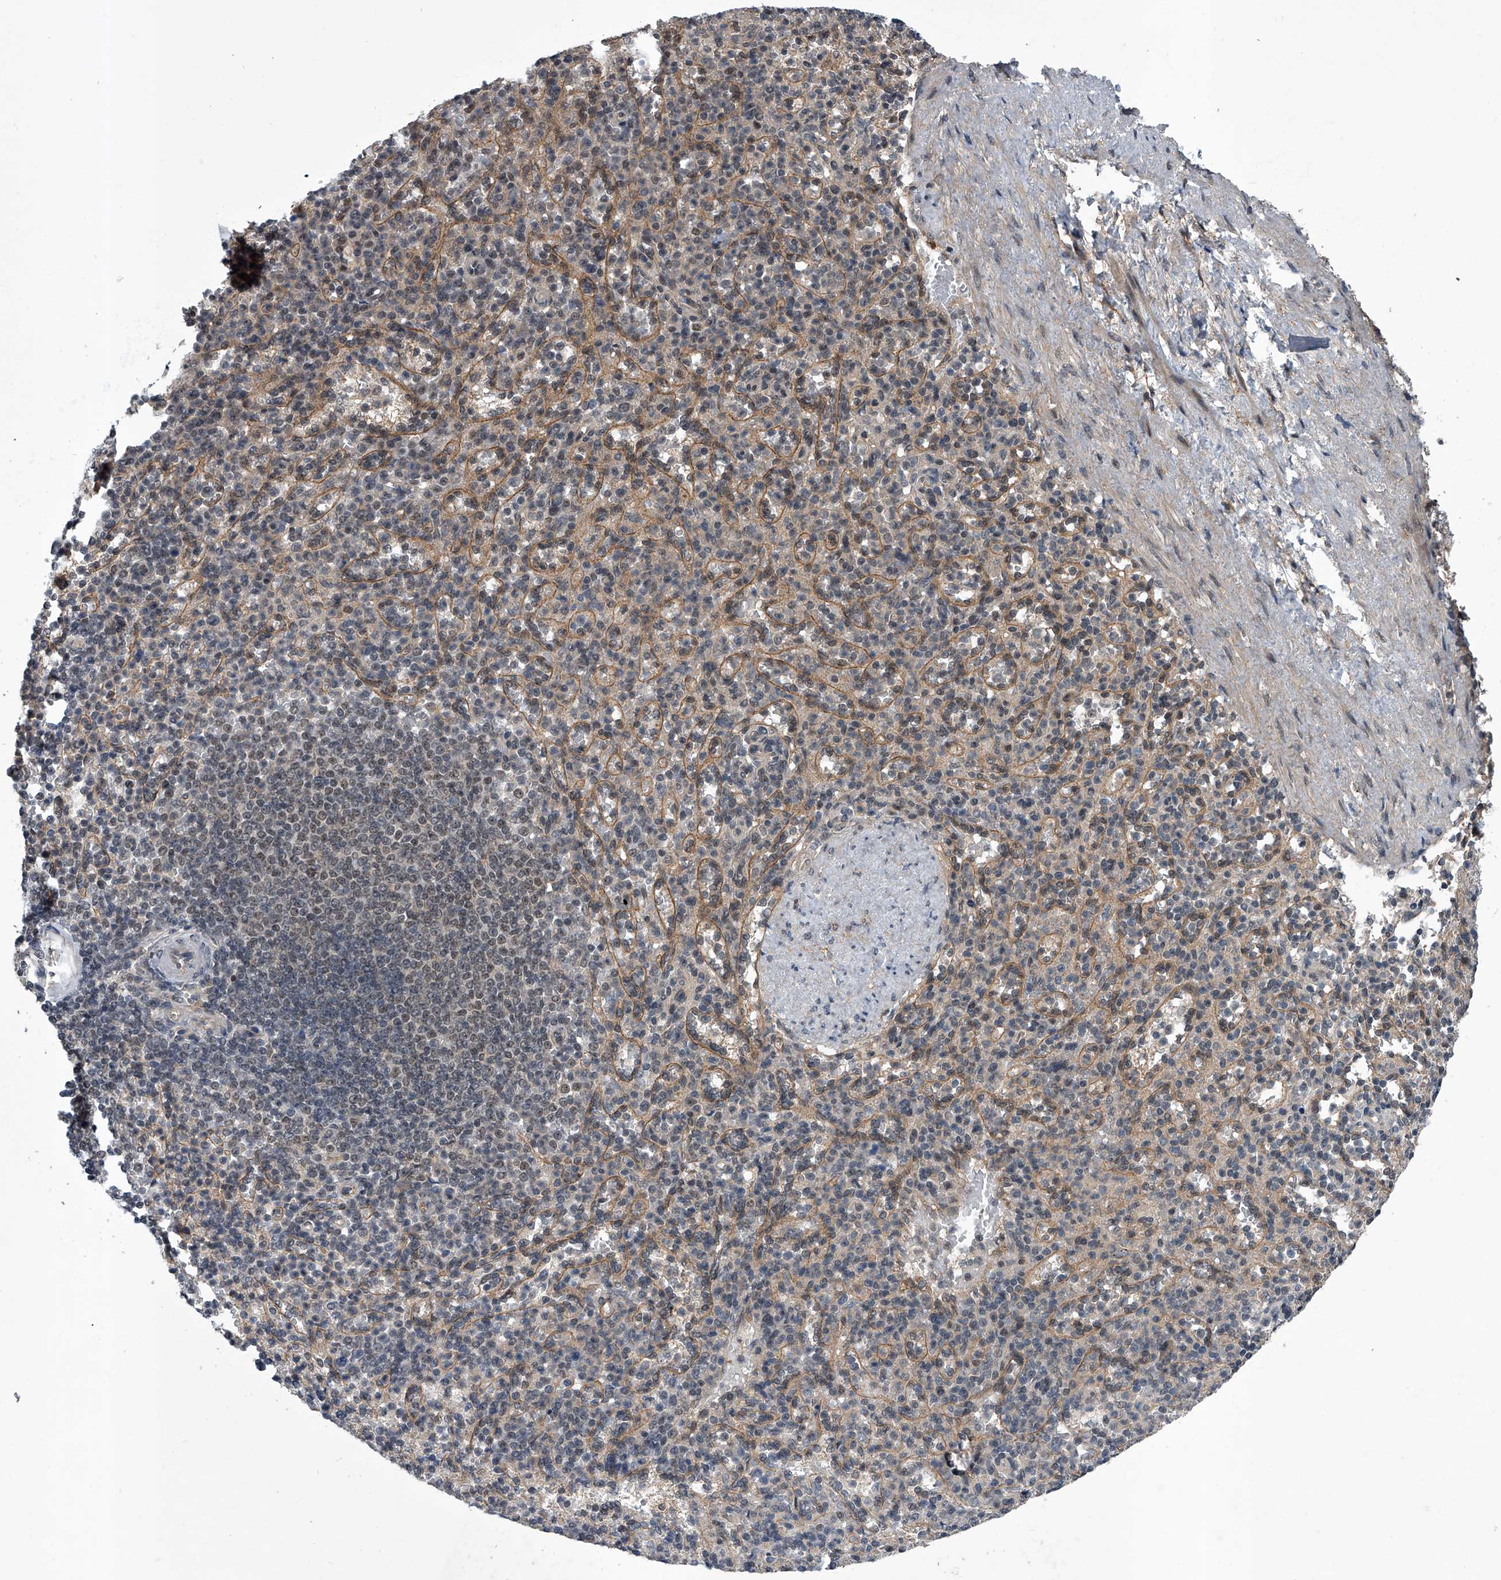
{"staining": {"intensity": "negative", "quantity": "none", "location": "none"}, "tissue": "spleen", "cell_type": "Cells in red pulp", "image_type": "normal", "snomed": [{"axis": "morphology", "description": "Normal tissue, NOS"}, {"axis": "topography", "description": "Spleen"}], "caption": "Normal spleen was stained to show a protein in brown. There is no significant expression in cells in red pulp. Brightfield microscopy of immunohistochemistry (IHC) stained with DAB (brown) and hematoxylin (blue), captured at high magnification.", "gene": "SLC12A8", "patient": {"sex": "female", "age": 74}}